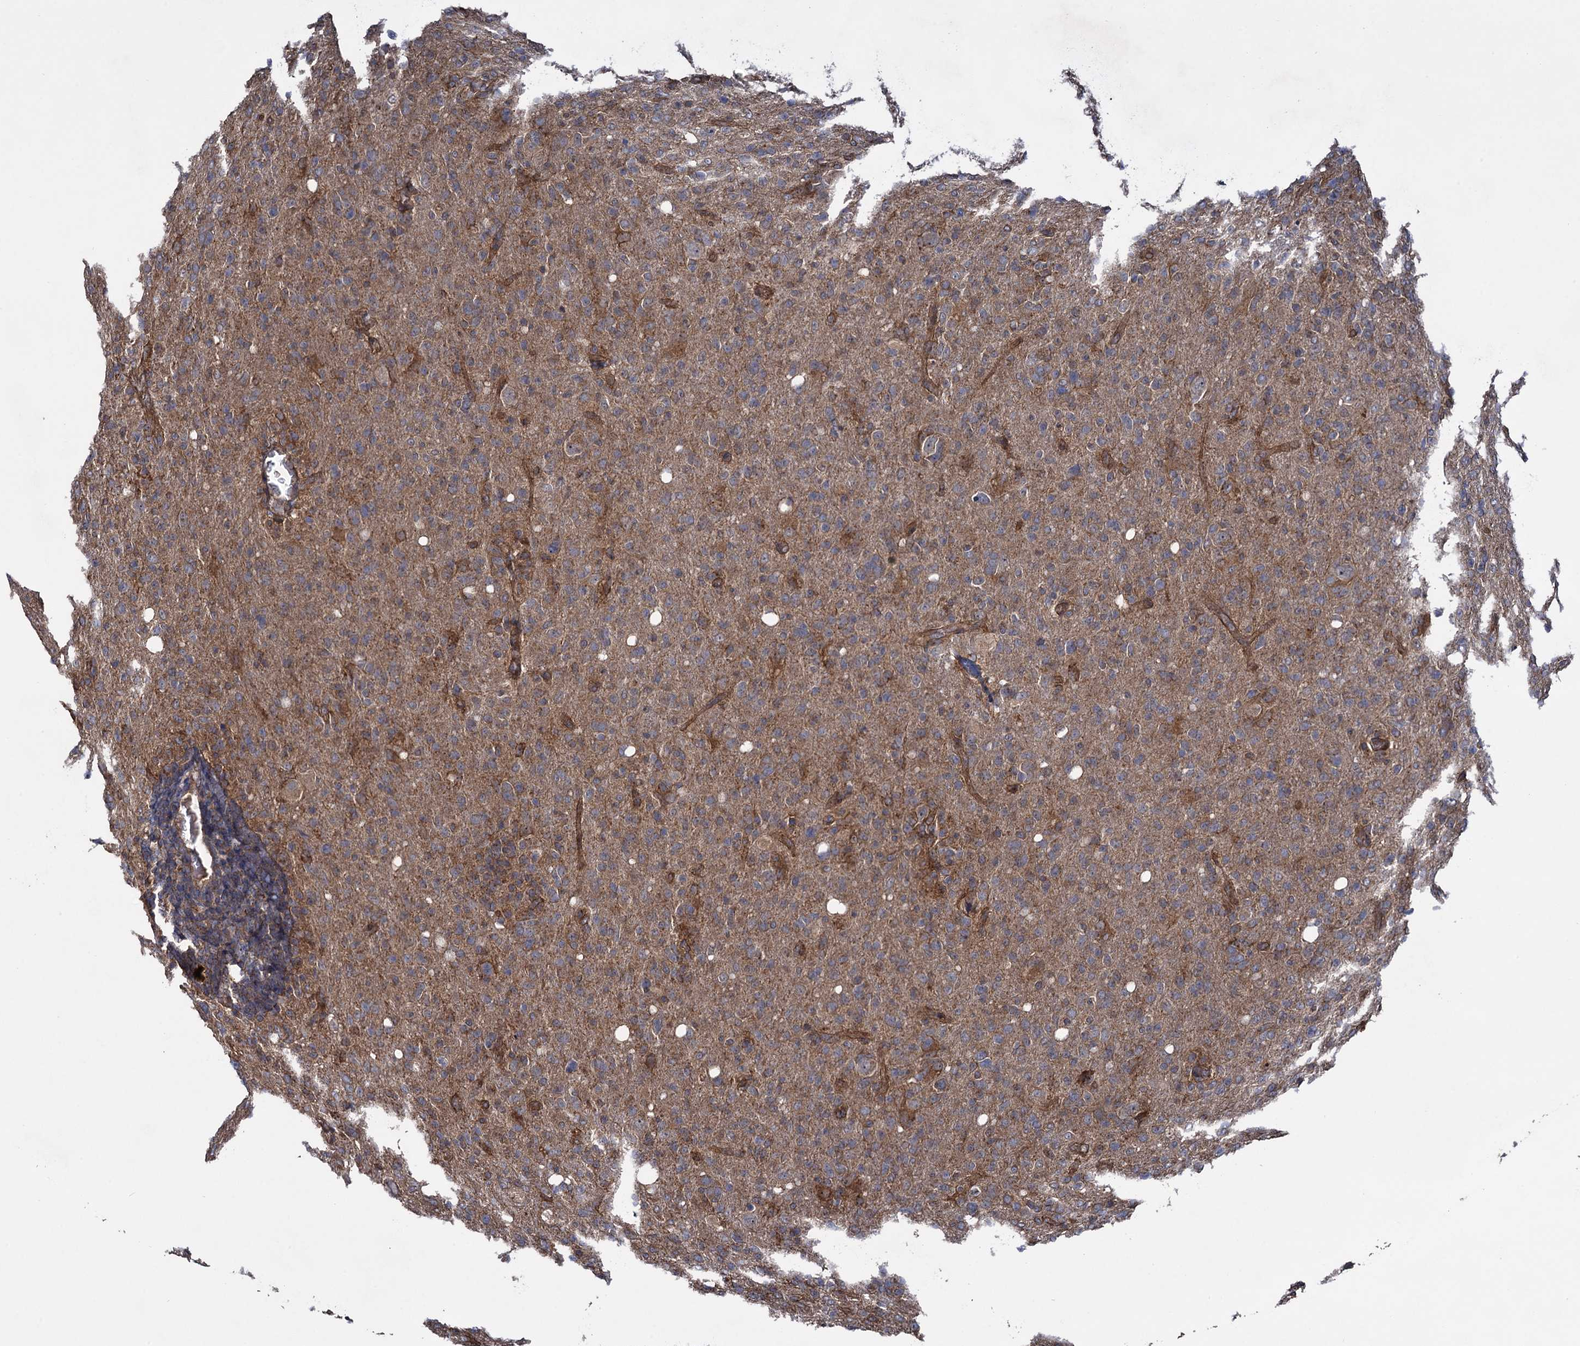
{"staining": {"intensity": "weak", "quantity": "25%-75%", "location": "cytoplasmic/membranous"}, "tissue": "glioma", "cell_type": "Tumor cells", "image_type": "cancer", "snomed": [{"axis": "morphology", "description": "Glioma, malignant, High grade"}, {"axis": "topography", "description": "Brain"}], "caption": "There is low levels of weak cytoplasmic/membranous expression in tumor cells of glioma, as demonstrated by immunohistochemical staining (brown color).", "gene": "HAUS1", "patient": {"sex": "female", "age": 57}}